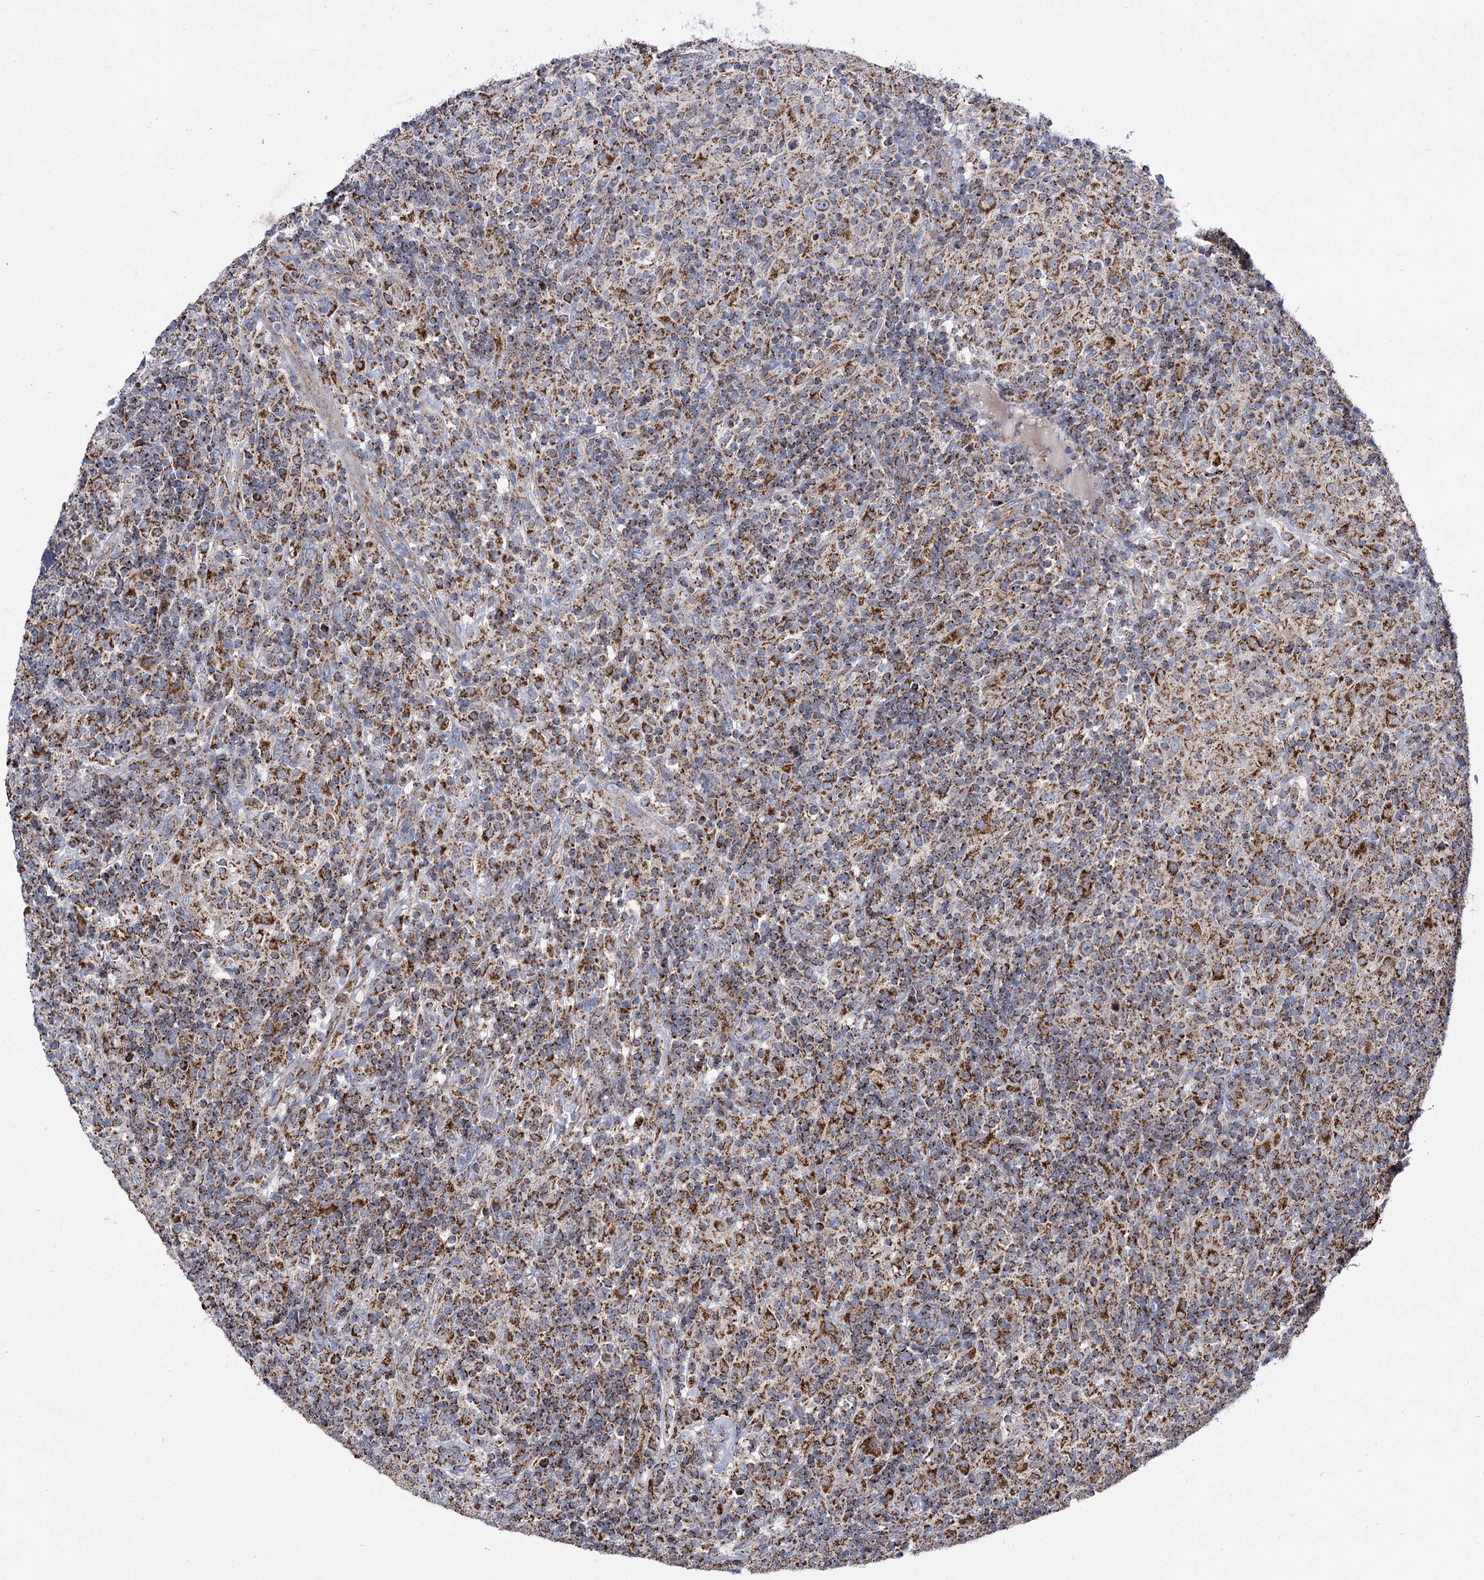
{"staining": {"intensity": "strong", "quantity": ">75%", "location": "cytoplasmic/membranous"}, "tissue": "lymphoma", "cell_type": "Tumor cells", "image_type": "cancer", "snomed": [{"axis": "morphology", "description": "Hodgkin's disease, NOS"}, {"axis": "topography", "description": "Lymph node"}], "caption": "Immunohistochemistry micrograph of neoplastic tissue: human lymphoma stained using immunohistochemistry (IHC) reveals high levels of strong protein expression localized specifically in the cytoplasmic/membranous of tumor cells, appearing as a cytoplasmic/membranous brown color.", "gene": "ABHD10", "patient": {"sex": "male", "age": 70}}